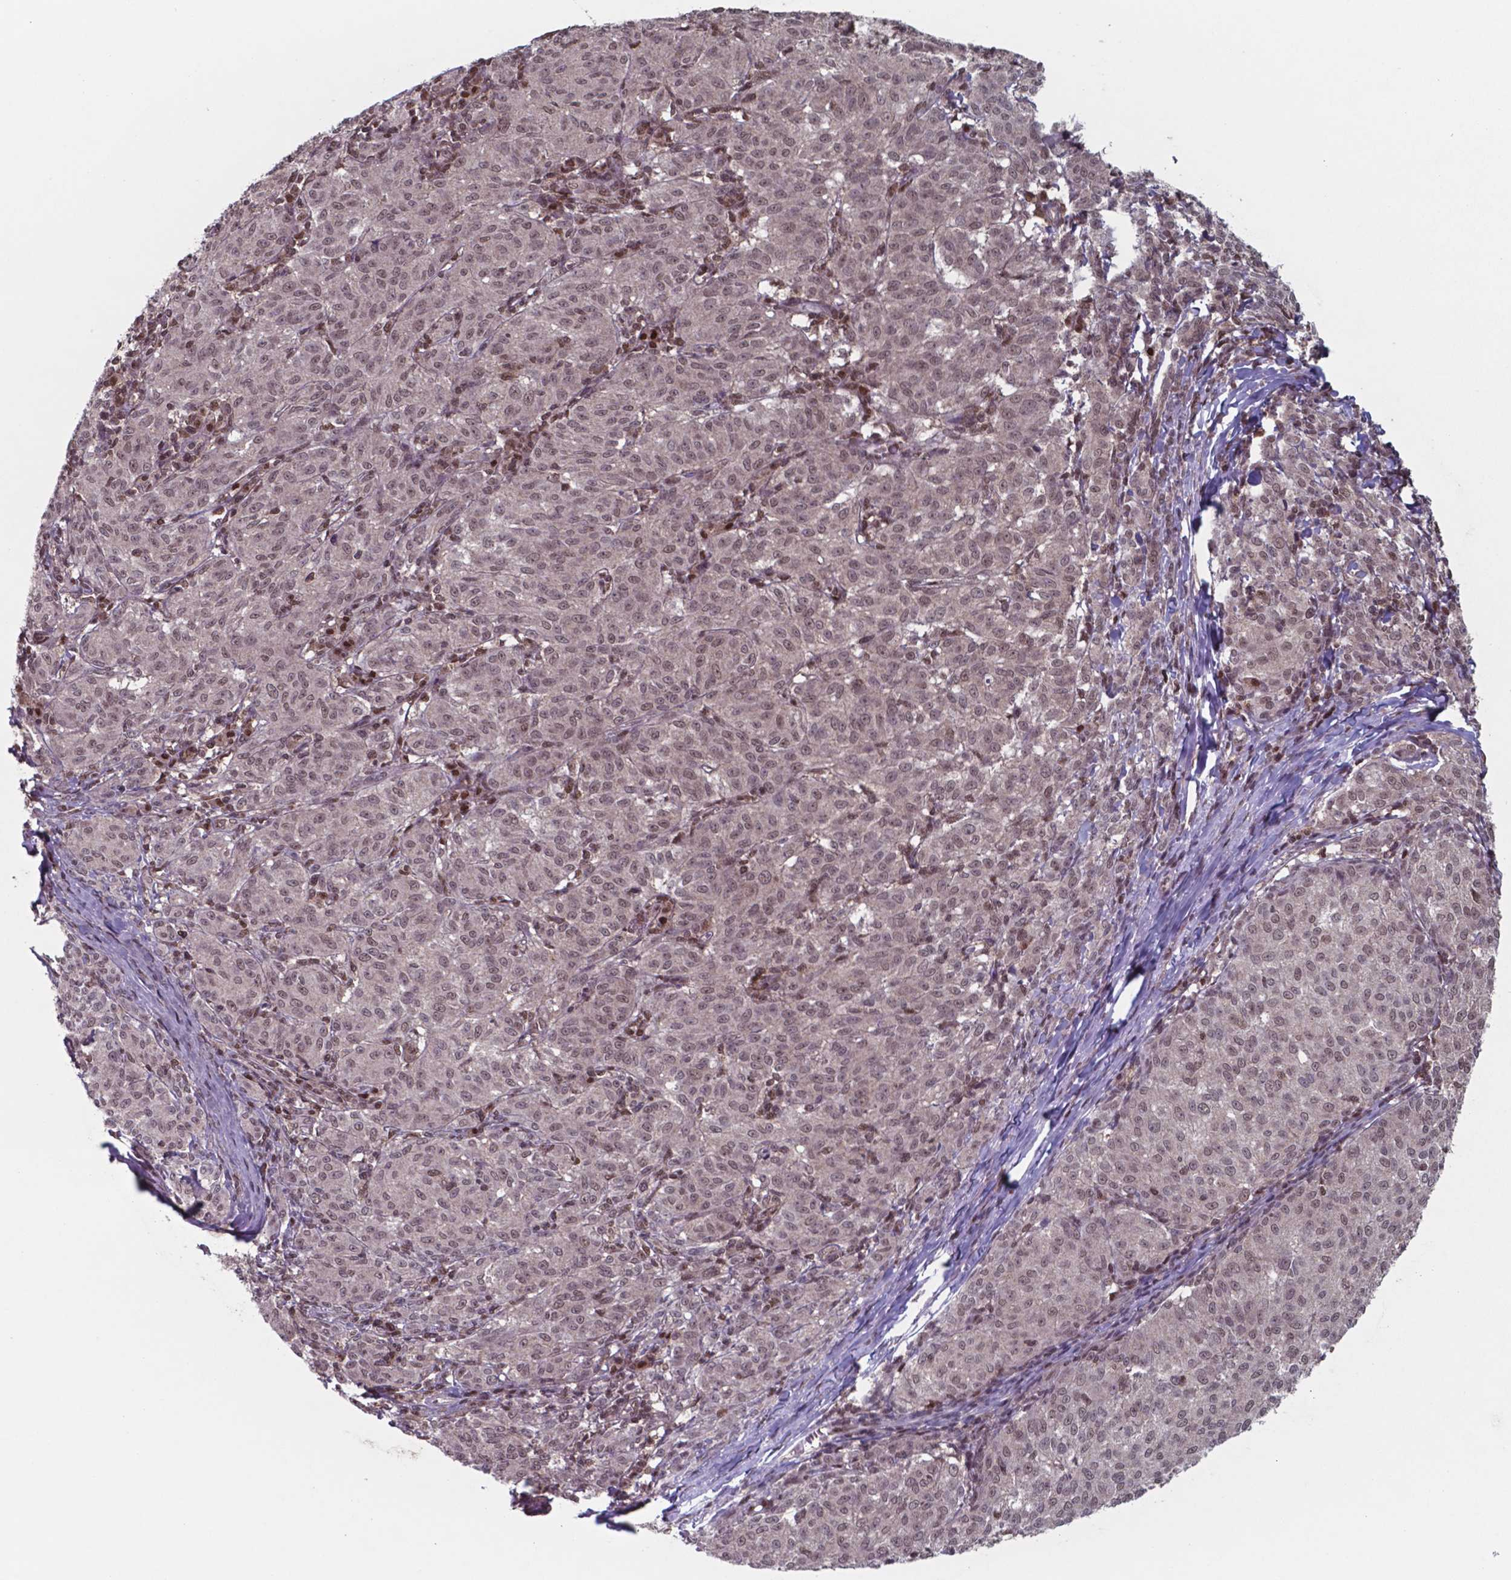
{"staining": {"intensity": "weak", "quantity": "25%-75%", "location": "nuclear"}, "tissue": "melanoma", "cell_type": "Tumor cells", "image_type": "cancer", "snomed": [{"axis": "morphology", "description": "Malignant melanoma, NOS"}, {"axis": "topography", "description": "Skin"}], "caption": "Tumor cells display low levels of weak nuclear expression in approximately 25%-75% of cells in human melanoma.", "gene": "UBA1", "patient": {"sex": "female", "age": 72}}